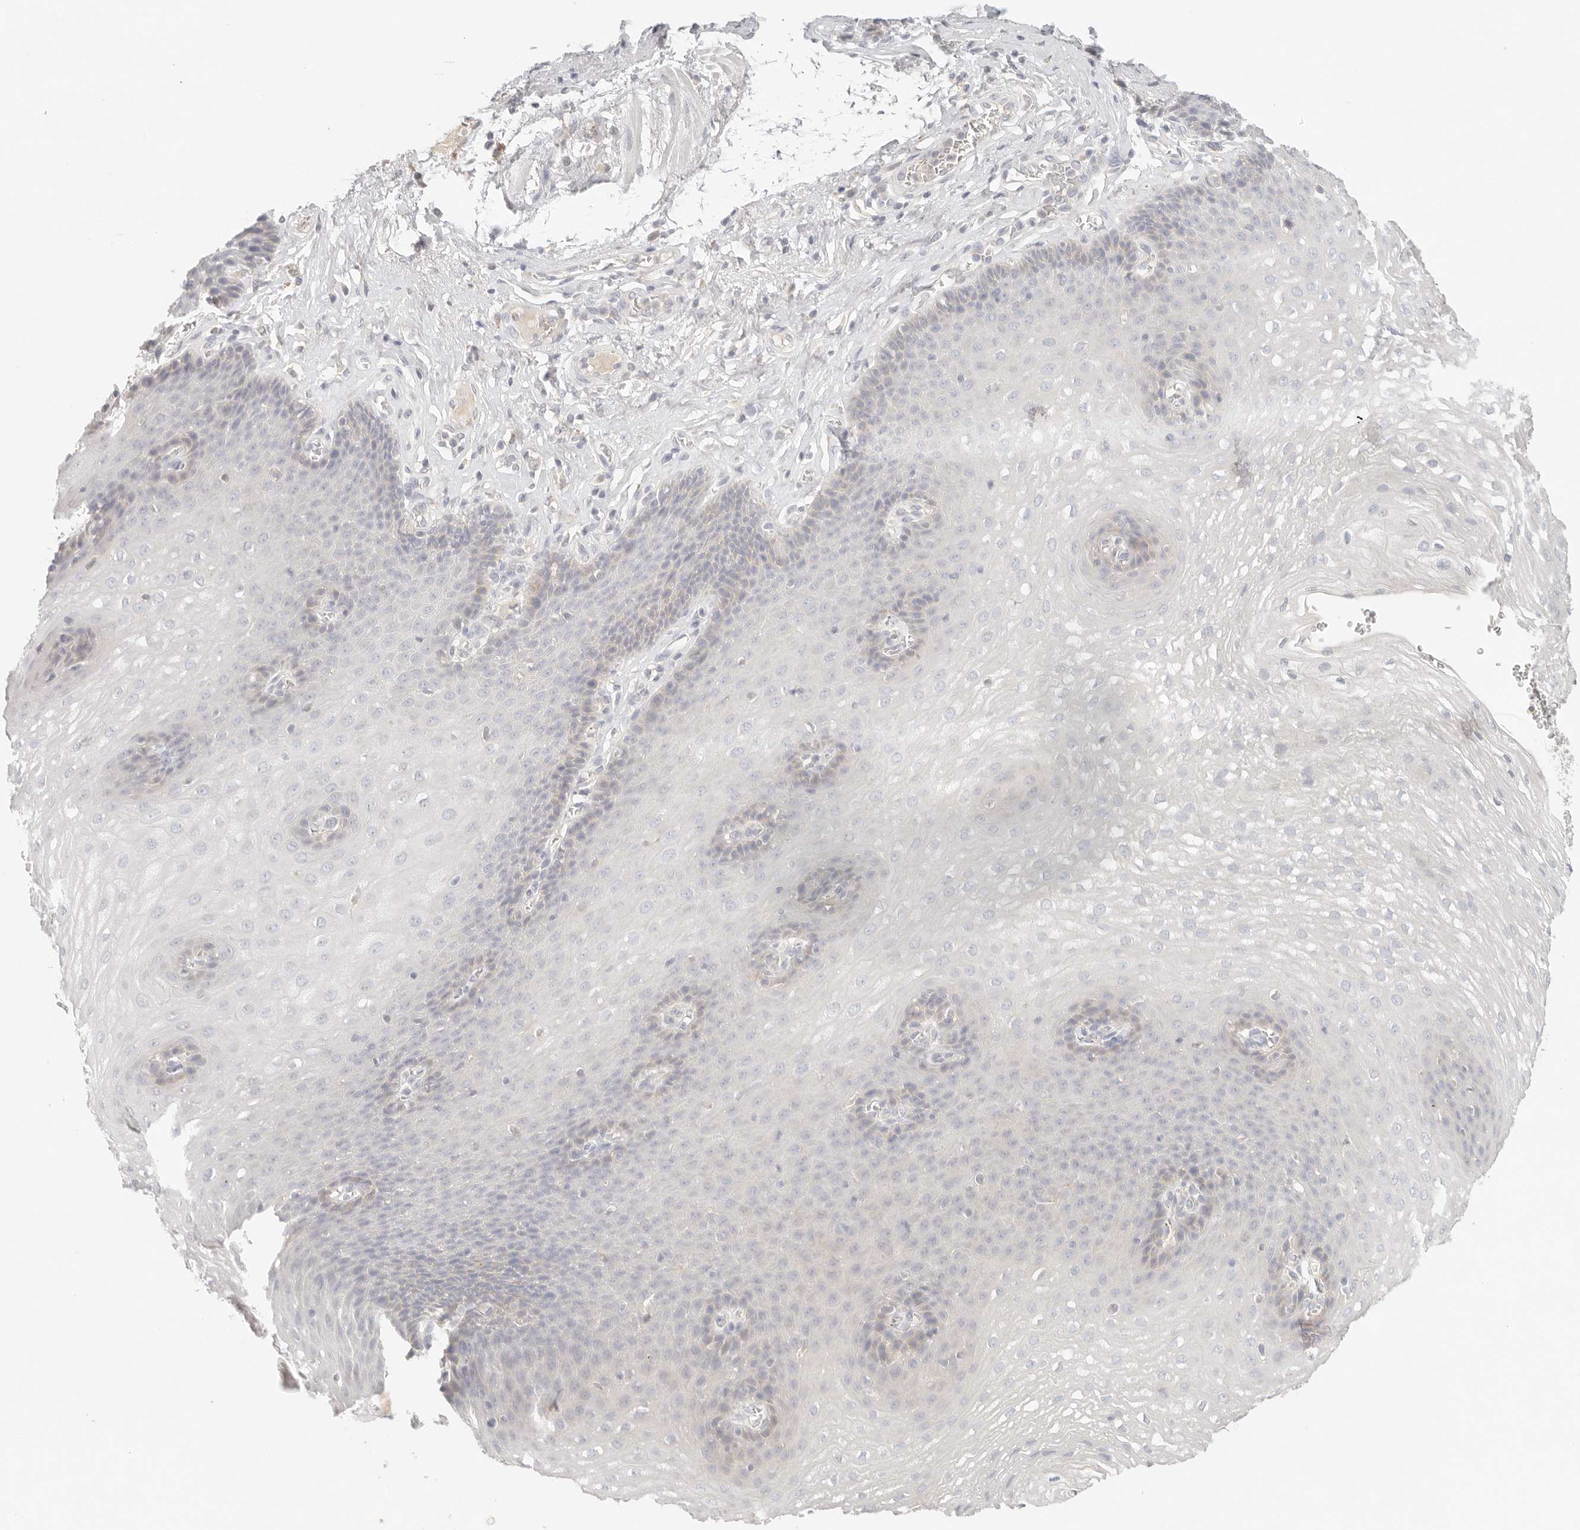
{"staining": {"intensity": "negative", "quantity": "none", "location": "none"}, "tissue": "esophagus", "cell_type": "Squamous epithelial cells", "image_type": "normal", "snomed": [{"axis": "morphology", "description": "Normal tissue, NOS"}, {"axis": "topography", "description": "Esophagus"}], "caption": "Squamous epithelial cells show no significant expression in unremarkable esophagus. (DAB (3,3'-diaminobenzidine) immunohistochemistry with hematoxylin counter stain).", "gene": "CEP120", "patient": {"sex": "female", "age": 66}}